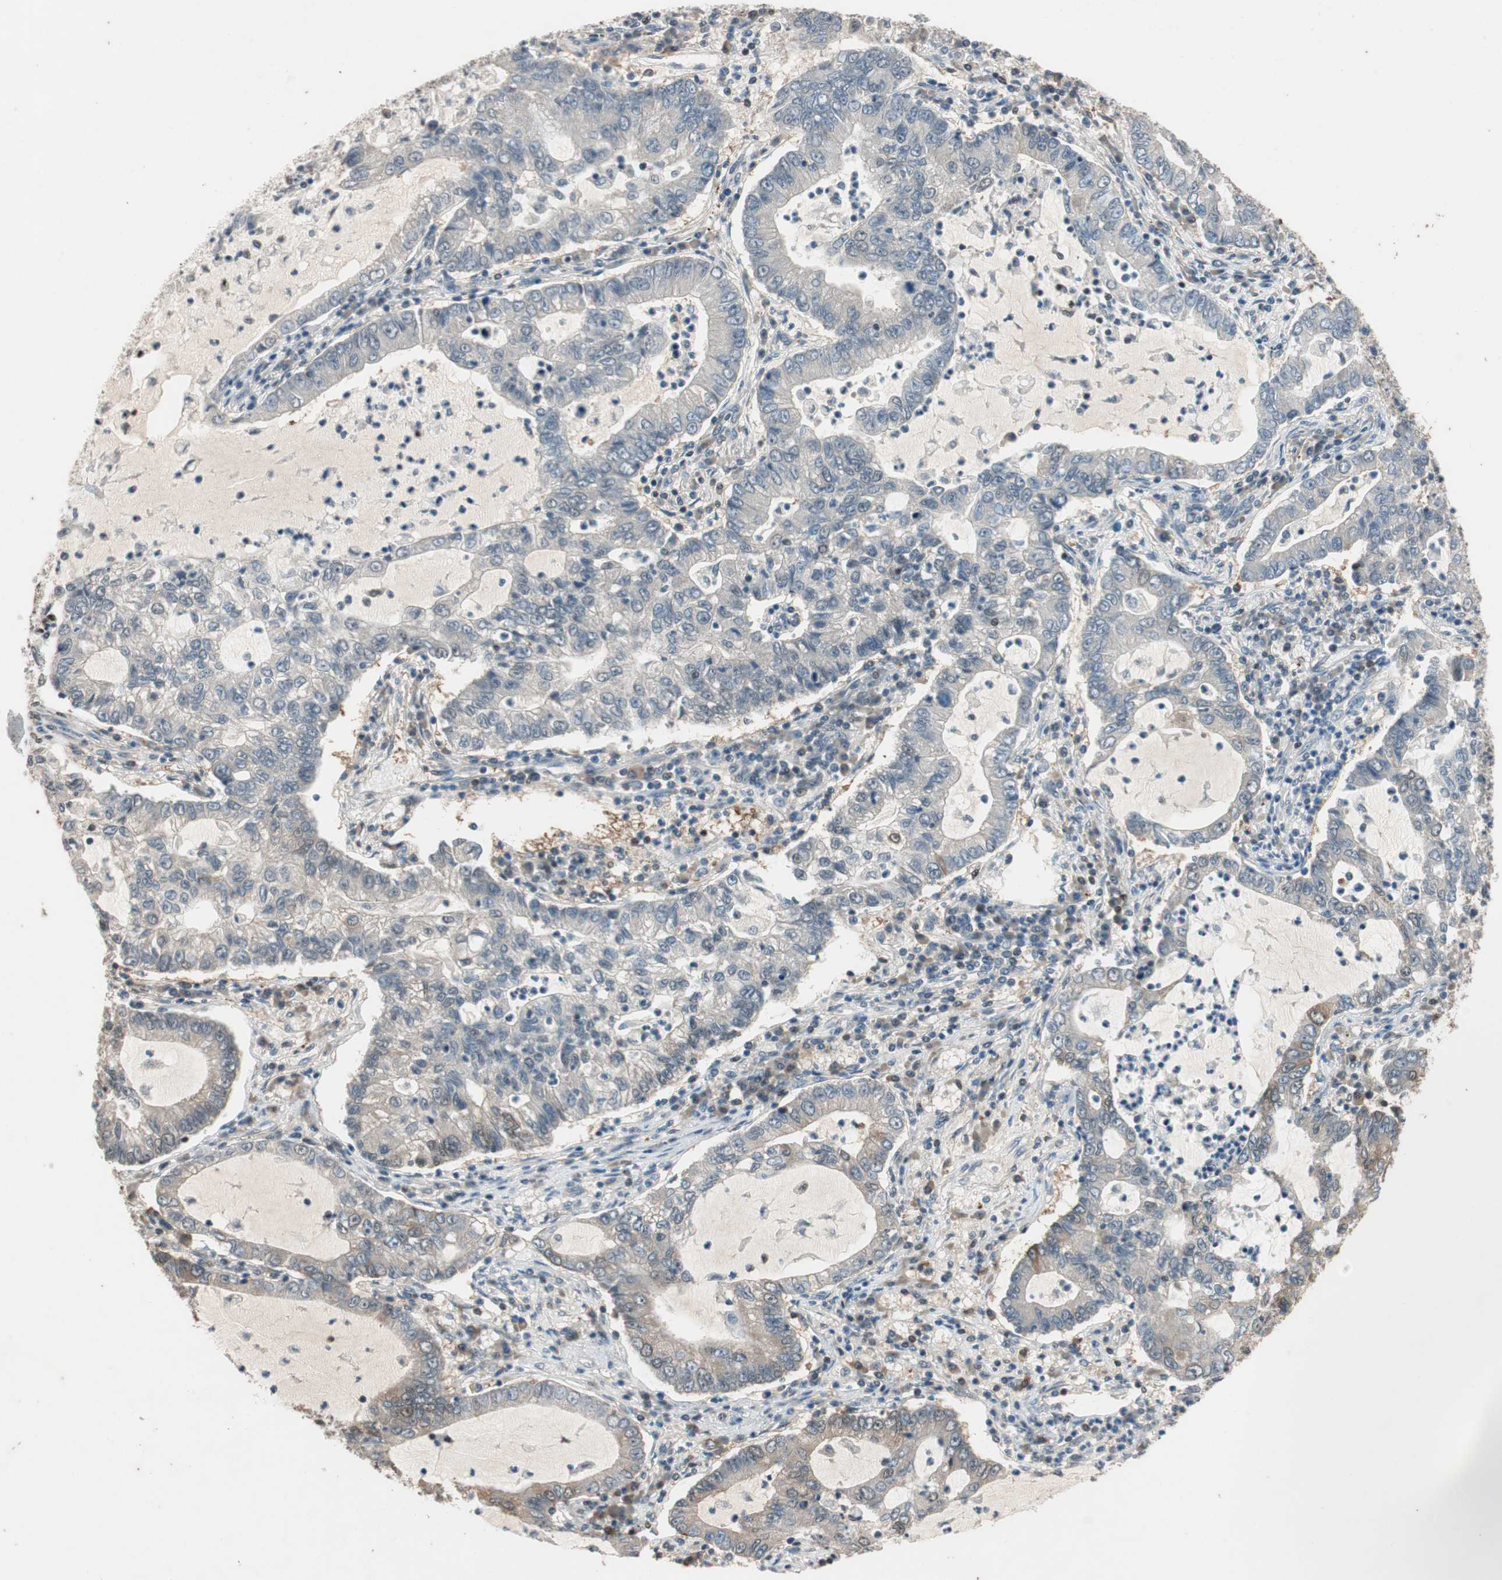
{"staining": {"intensity": "negative", "quantity": "none", "location": "none"}, "tissue": "lung cancer", "cell_type": "Tumor cells", "image_type": "cancer", "snomed": [{"axis": "morphology", "description": "Adenocarcinoma, NOS"}, {"axis": "topography", "description": "Lung"}], "caption": "Tumor cells are negative for protein expression in human lung cancer.", "gene": "SERPINB5", "patient": {"sex": "female", "age": 51}}